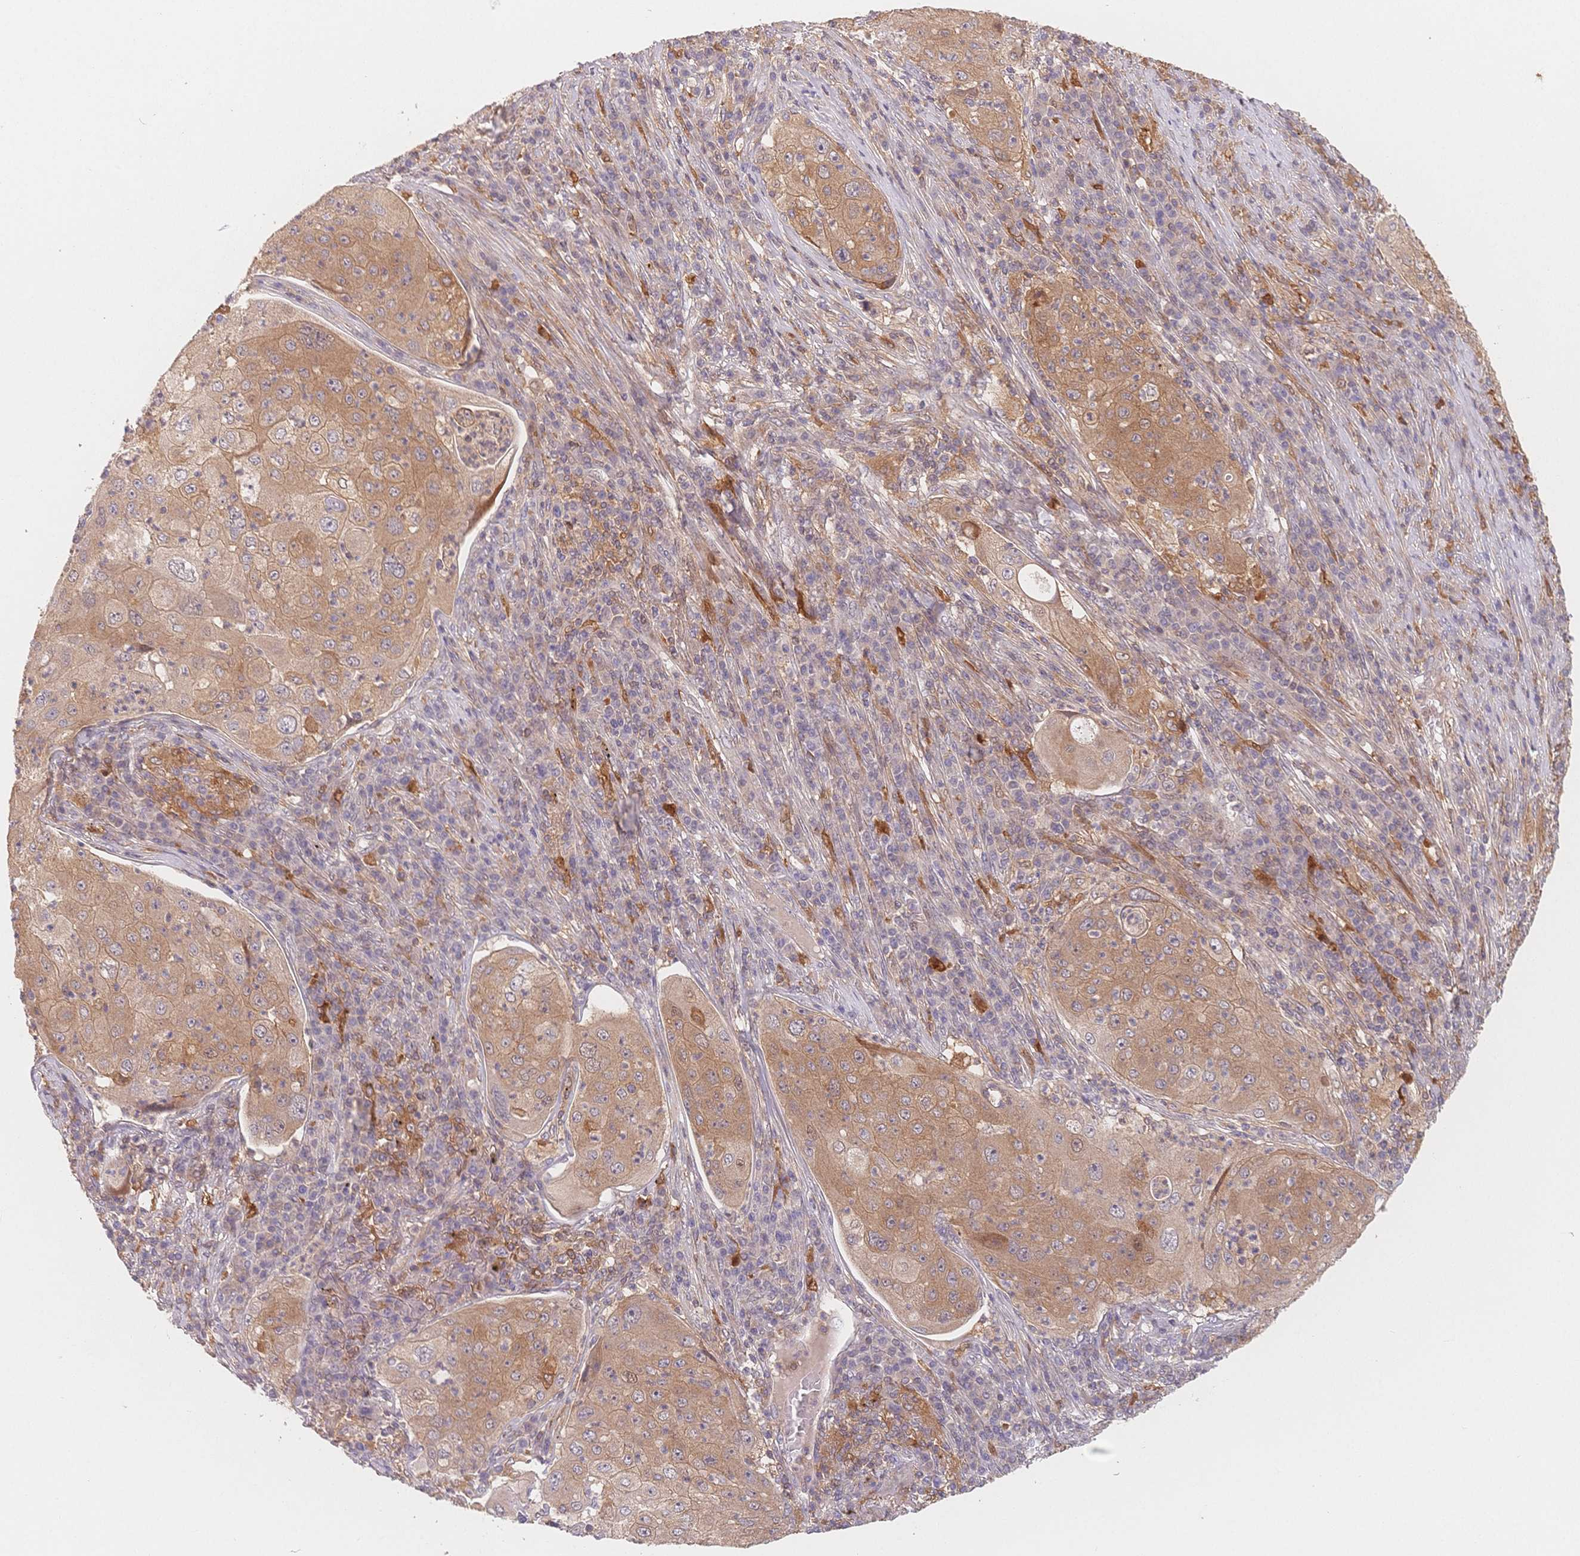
{"staining": {"intensity": "moderate", "quantity": ">75%", "location": "cytoplasmic/membranous"}, "tissue": "lung cancer", "cell_type": "Tumor cells", "image_type": "cancer", "snomed": [{"axis": "morphology", "description": "Squamous cell carcinoma, NOS"}, {"axis": "topography", "description": "Lung"}], "caption": "Immunohistochemistry micrograph of neoplastic tissue: human lung cancer (squamous cell carcinoma) stained using immunohistochemistry demonstrates medium levels of moderate protein expression localized specifically in the cytoplasmic/membranous of tumor cells, appearing as a cytoplasmic/membranous brown color.", "gene": "C12orf75", "patient": {"sex": "female", "age": 59}}